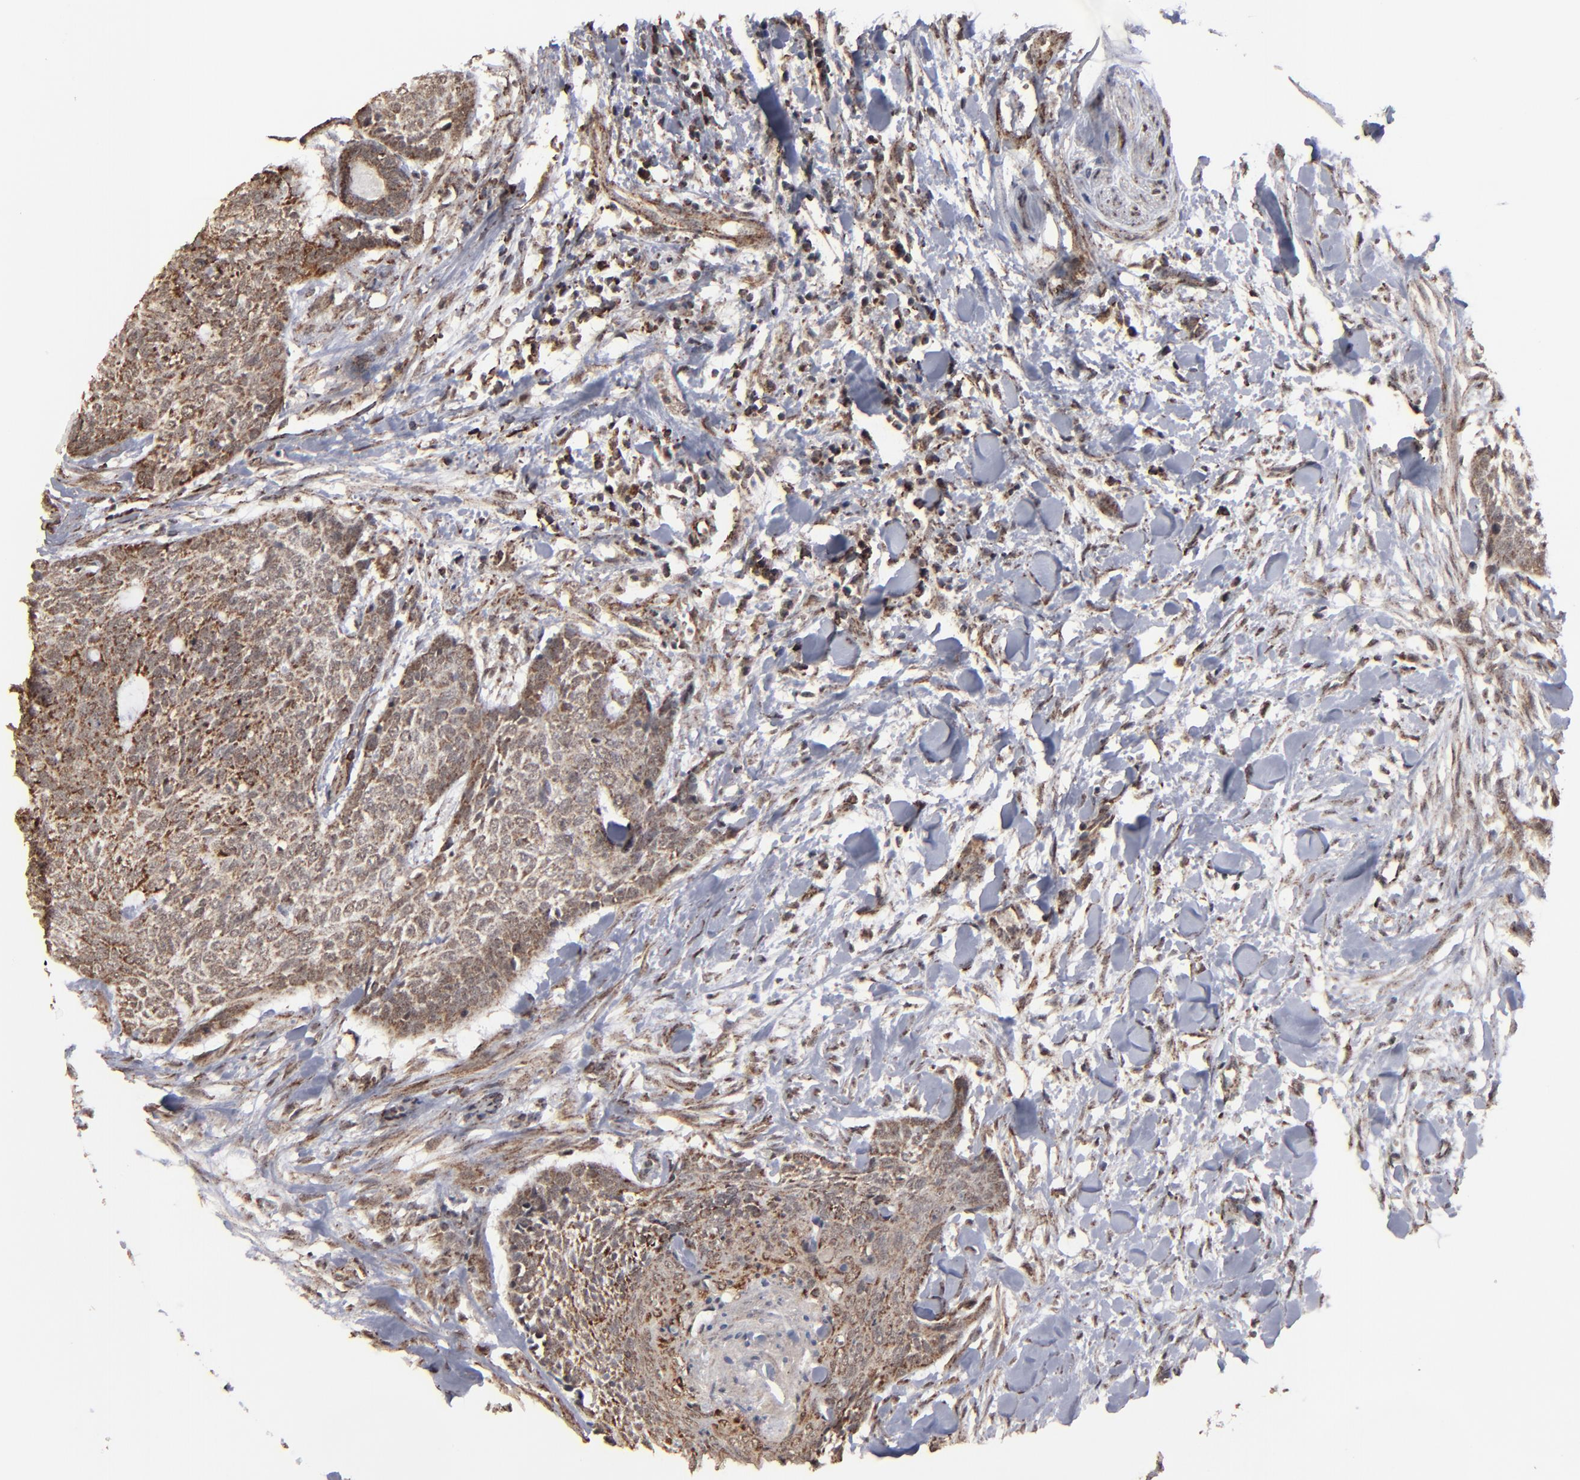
{"staining": {"intensity": "moderate", "quantity": ">75%", "location": "cytoplasmic/membranous"}, "tissue": "head and neck cancer", "cell_type": "Tumor cells", "image_type": "cancer", "snomed": [{"axis": "morphology", "description": "Squamous cell carcinoma, NOS"}, {"axis": "topography", "description": "Salivary gland"}, {"axis": "topography", "description": "Head-Neck"}], "caption": "This histopathology image demonstrates head and neck cancer (squamous cell carcinoma) stained with immunohistochemistry to label a protein in brown. The cytoplasmic/membranous of tumor cells show moderate positivity for the protein. Nuclei are counter-stained blue.", "gene": "BNIP3", "patient": {"sex": "male", "age": 70}}